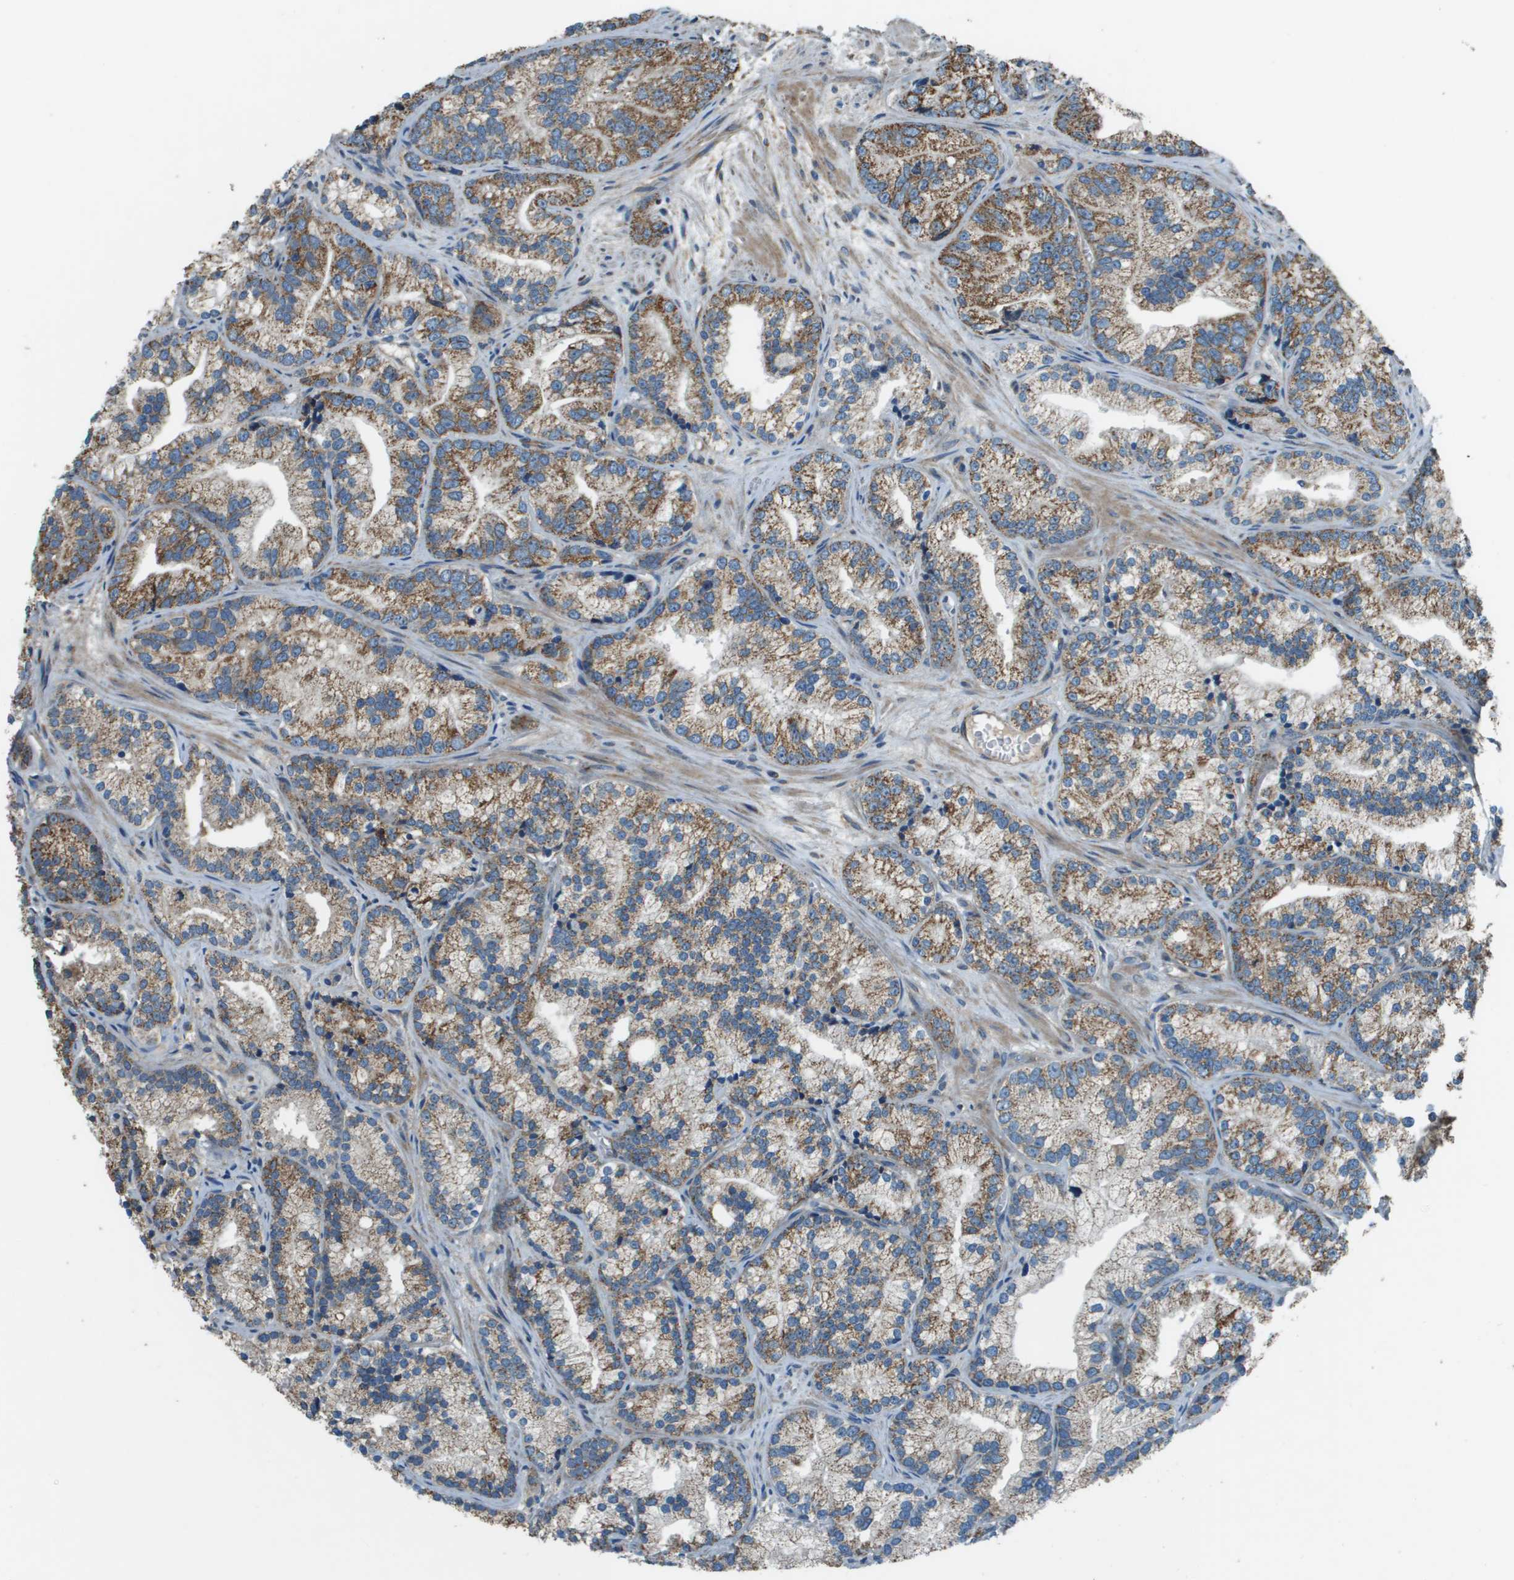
{"staining": {"intensity": "moderate", "quantity": ">75%", "location": "cytoplasmic/membranous"}, "tissue": "prostate cancer", "cell_type": "Tumor cells", "image_type": "cancer", "snomed": [{"axis": "morphology", "description": "Adenocarcinoma, Low grade"}, {"axis": "topography", "description": "Prostate"}], "caption": "Brown immunohistochemical staining in prostate cancer reveals moderate cytoplasmic/membranous expression in about >75% of tumor cells.", "gene": "TMEM51", "patient": {"sex": "male", "age": 89}}